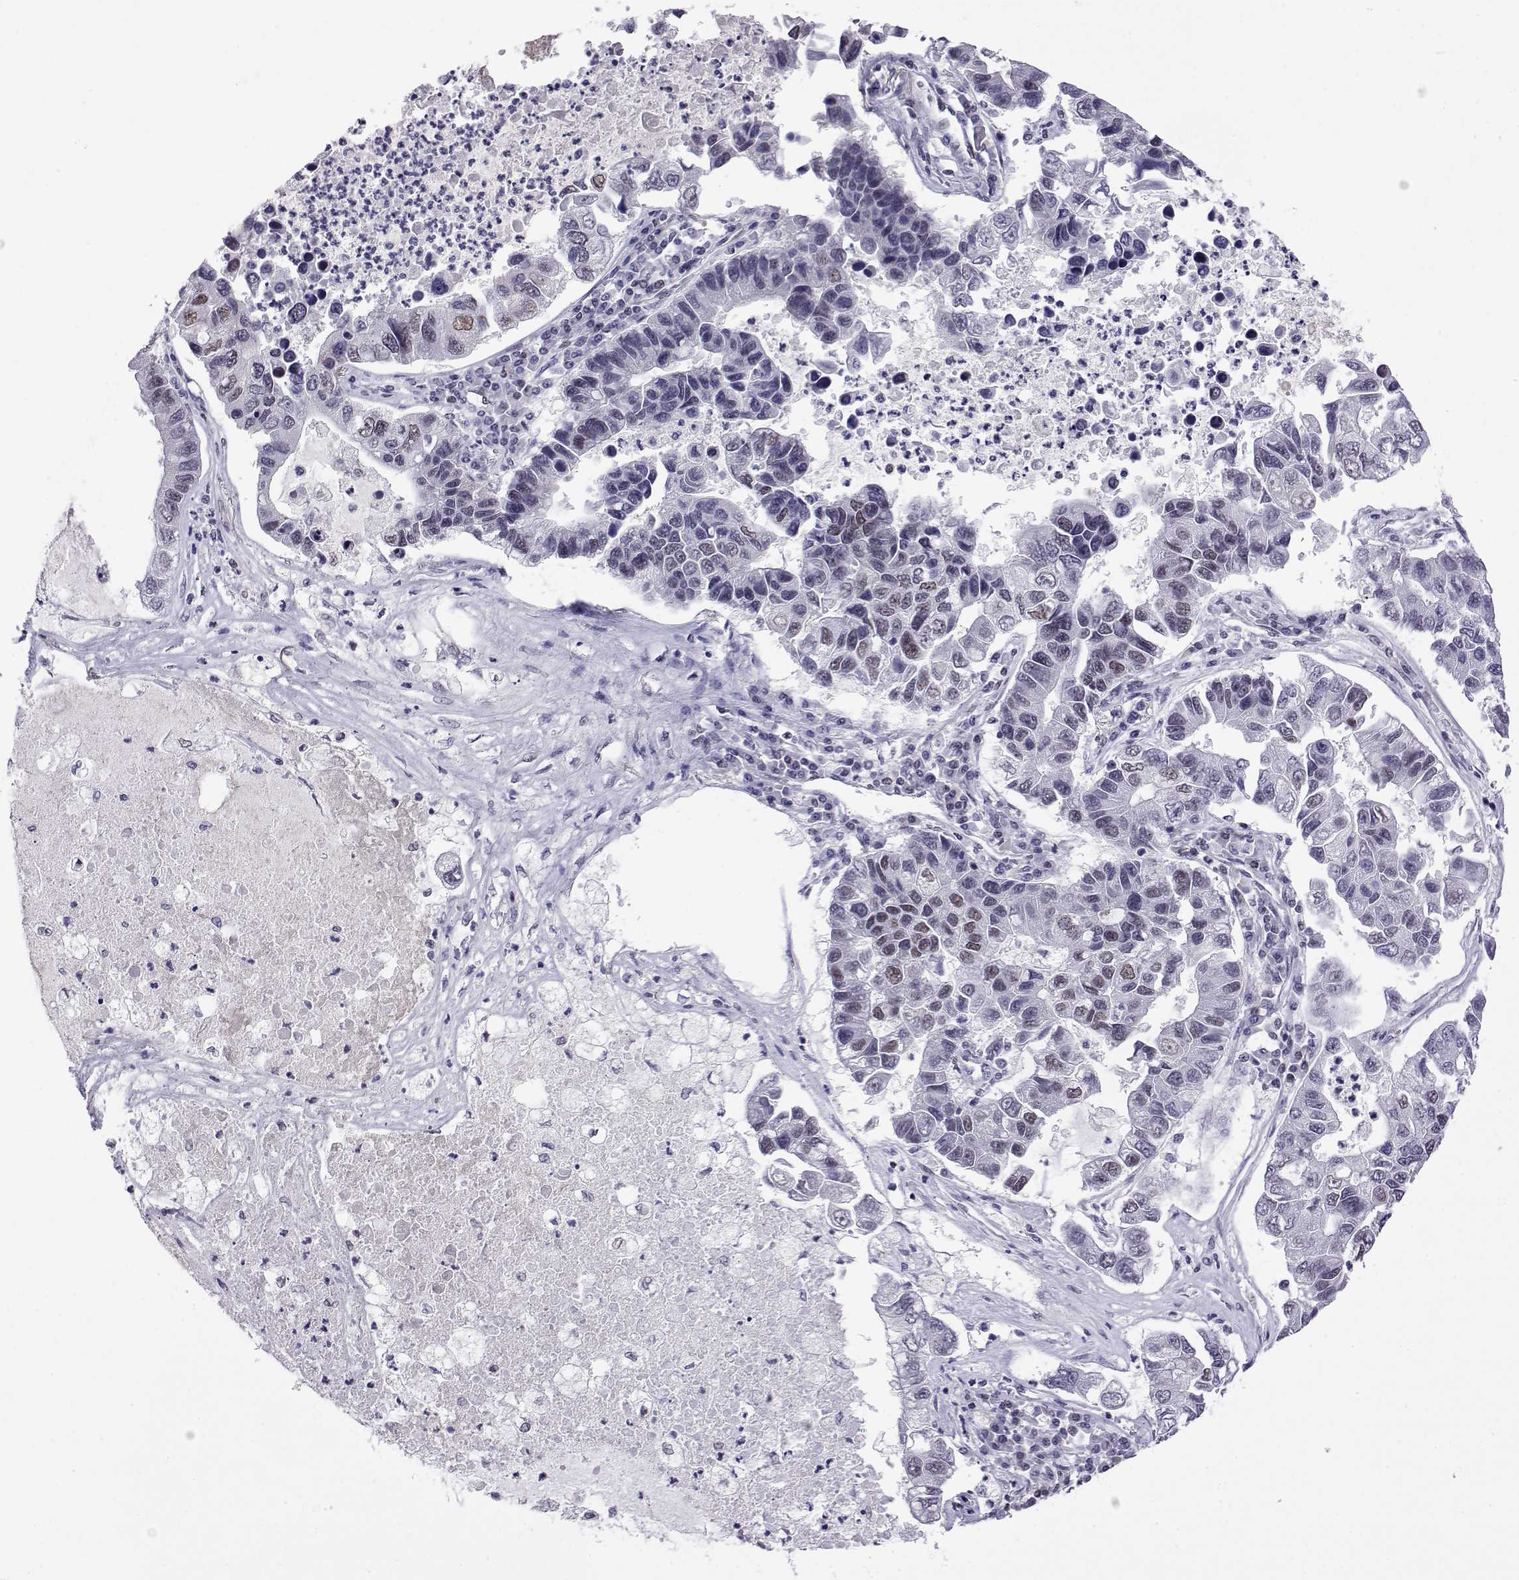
{"staining": {"intensity": "weak", "quantity": "<25%", "location": "nuclear"}, "tissue": "lung cancer", "cell_type": "Tumor cells", "image_type": "cancer", "snomed": [{"axis": "morphology", "description": "Adenocarcinoma, NOS"}, {"axis": "topography", "description": "Bronchus"}, {"axis": "topography", "description": "Lung"}], "caption": "Immunohistochemistry of human adenocarcinoma (lung) displays no expression in tumor cells. Brightfield microscopy of immunohistochemistry stained with DAB (3,3'-diaminobenzidine) (brown) and hematoxylin (blue), captured at high magnification.", "gene": "POLDIP3", "patient": {"sex": "female", "age": 51}}